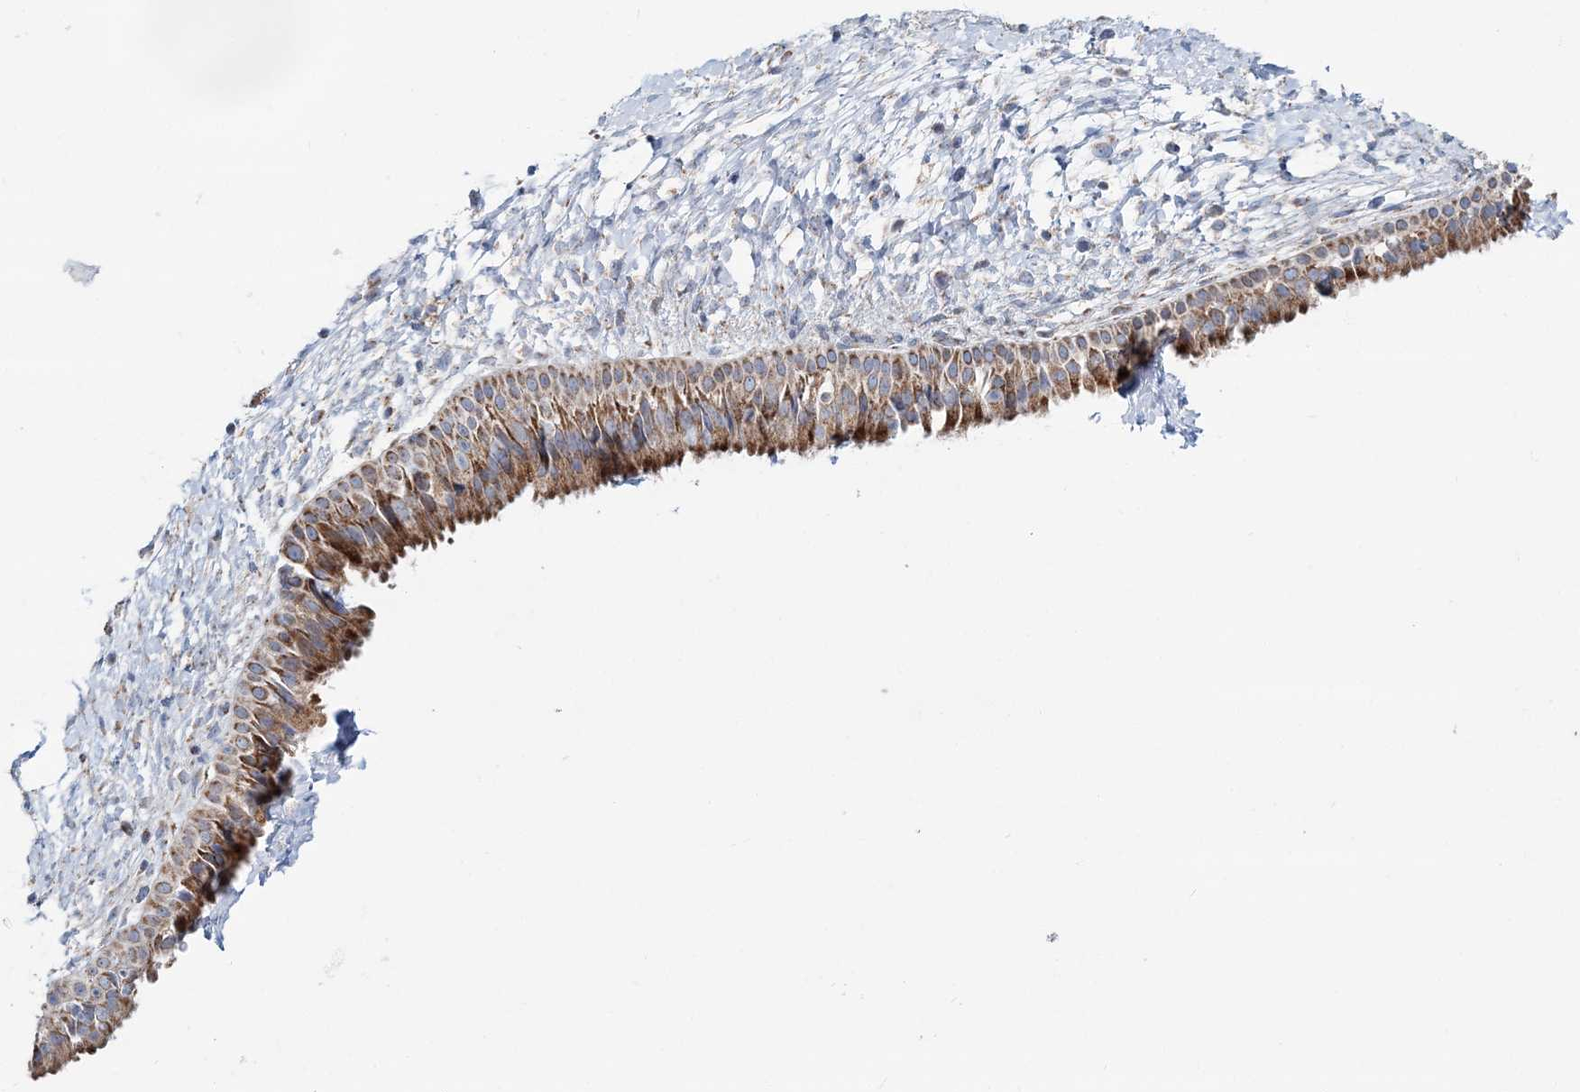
{"staining": {"intensity": "moderate", "quantity": ">75%", "location": "cytoplasmic/membranous"}, "tissue": "nasopharynx", "cell_type": "Respiratory epithelial cells", "image_type": "normal", "snomed": [{"axis": "morphology", "description": "Normal tissue, NOS"}, {"axis": "topography", "description": "Nasopharynx"}], "caption": "Human nasopharynx stained with a brown dye reveals moderate cytoplasmic/membranous positive positivity in about >75% of respiratory epithelial cells.", "gene": "ARHGAP6", "patient": {"sex": "male", "age": 22}}